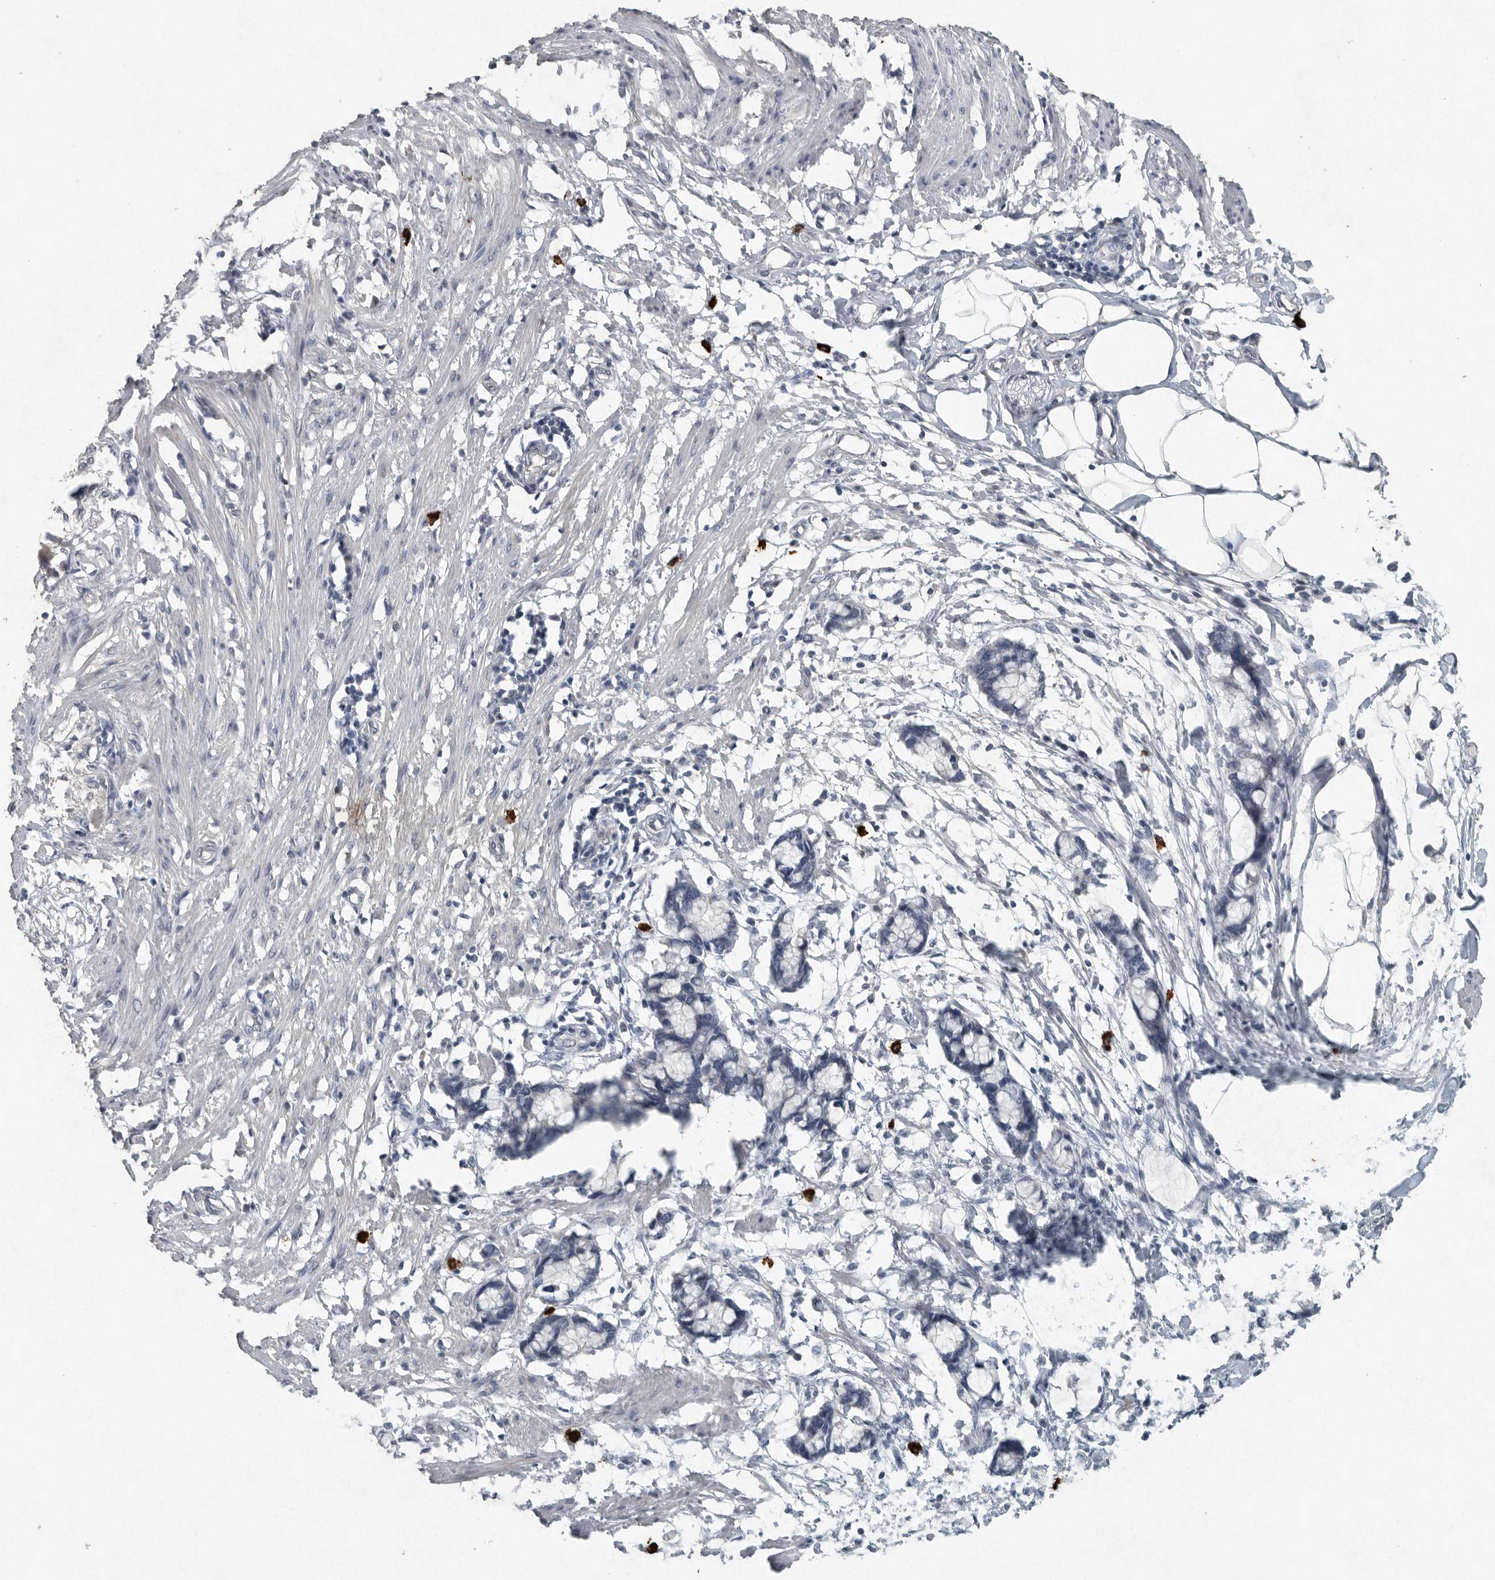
{"staining": {"intensity": "negative", "quantity": "none", "location": "none"}, "tissue": "smooth muscle", "cell_type": "Smooth muscle cells", "image_type": "normal", "snomed": [{"axis": "morphology", "description": "Normal tissue, NOS"}, {"axis": "morphology", "description": "Adenocarcinoma, NOS"}, {"axis": "topography", "description": "Smooth muscle"}, {"axis": "topography", "description": "Colon"}], "caption": "High power microscopy micrograph of an IHC micrograph of unremarkable smooth muscle, revealing no significant expression in smooth muscle cells.", "gene": "IL20", "patient": {"sex": "male", "age": 14}}